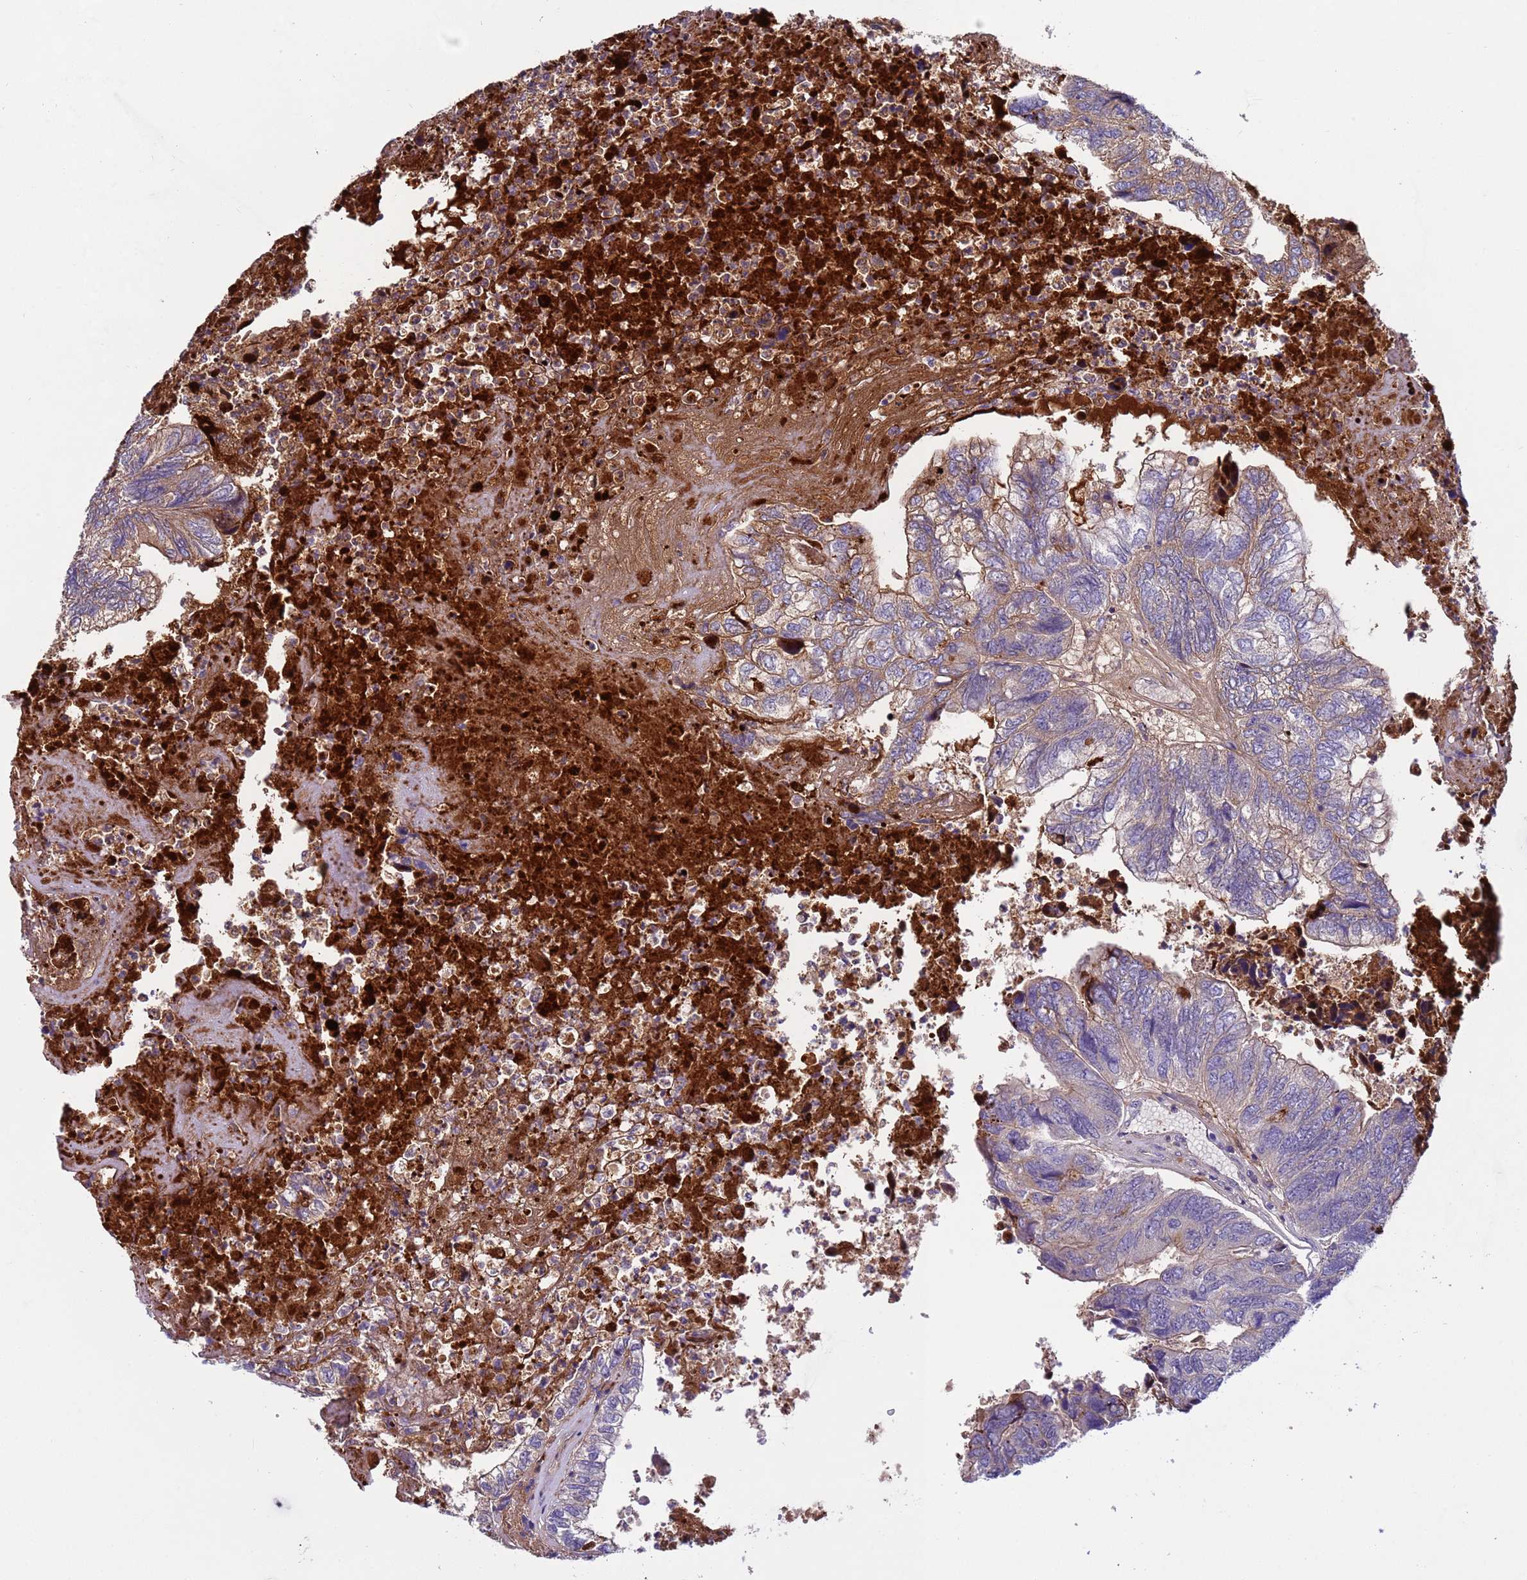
{"staining": {"intensity": "weak", "quantity": "<25%", "location": "cytoplasmic/membranous"}, "tissue": "colorectal cancer", "cell_type": "Tumor cells", "image_type": "cancer", "snomed": [{"axis": "morphology", "description": "Adenocarcinoma, NOS"}, {"axis": "topography", "description": "Colon"}], "caption": "Immunohistochemical staining of adenocarcinoma (colorectal) exhibits no significant staining in tumor cells. (Stains: DAB (3,3'-diaminobenzidine) immunohistochemistry (IHC) with hematoxylin counter stain, Microscopy: brightfield microscopy at high magnification).", "gene": "TRIM51", "patient": {"sex": "female", "age": 67}}